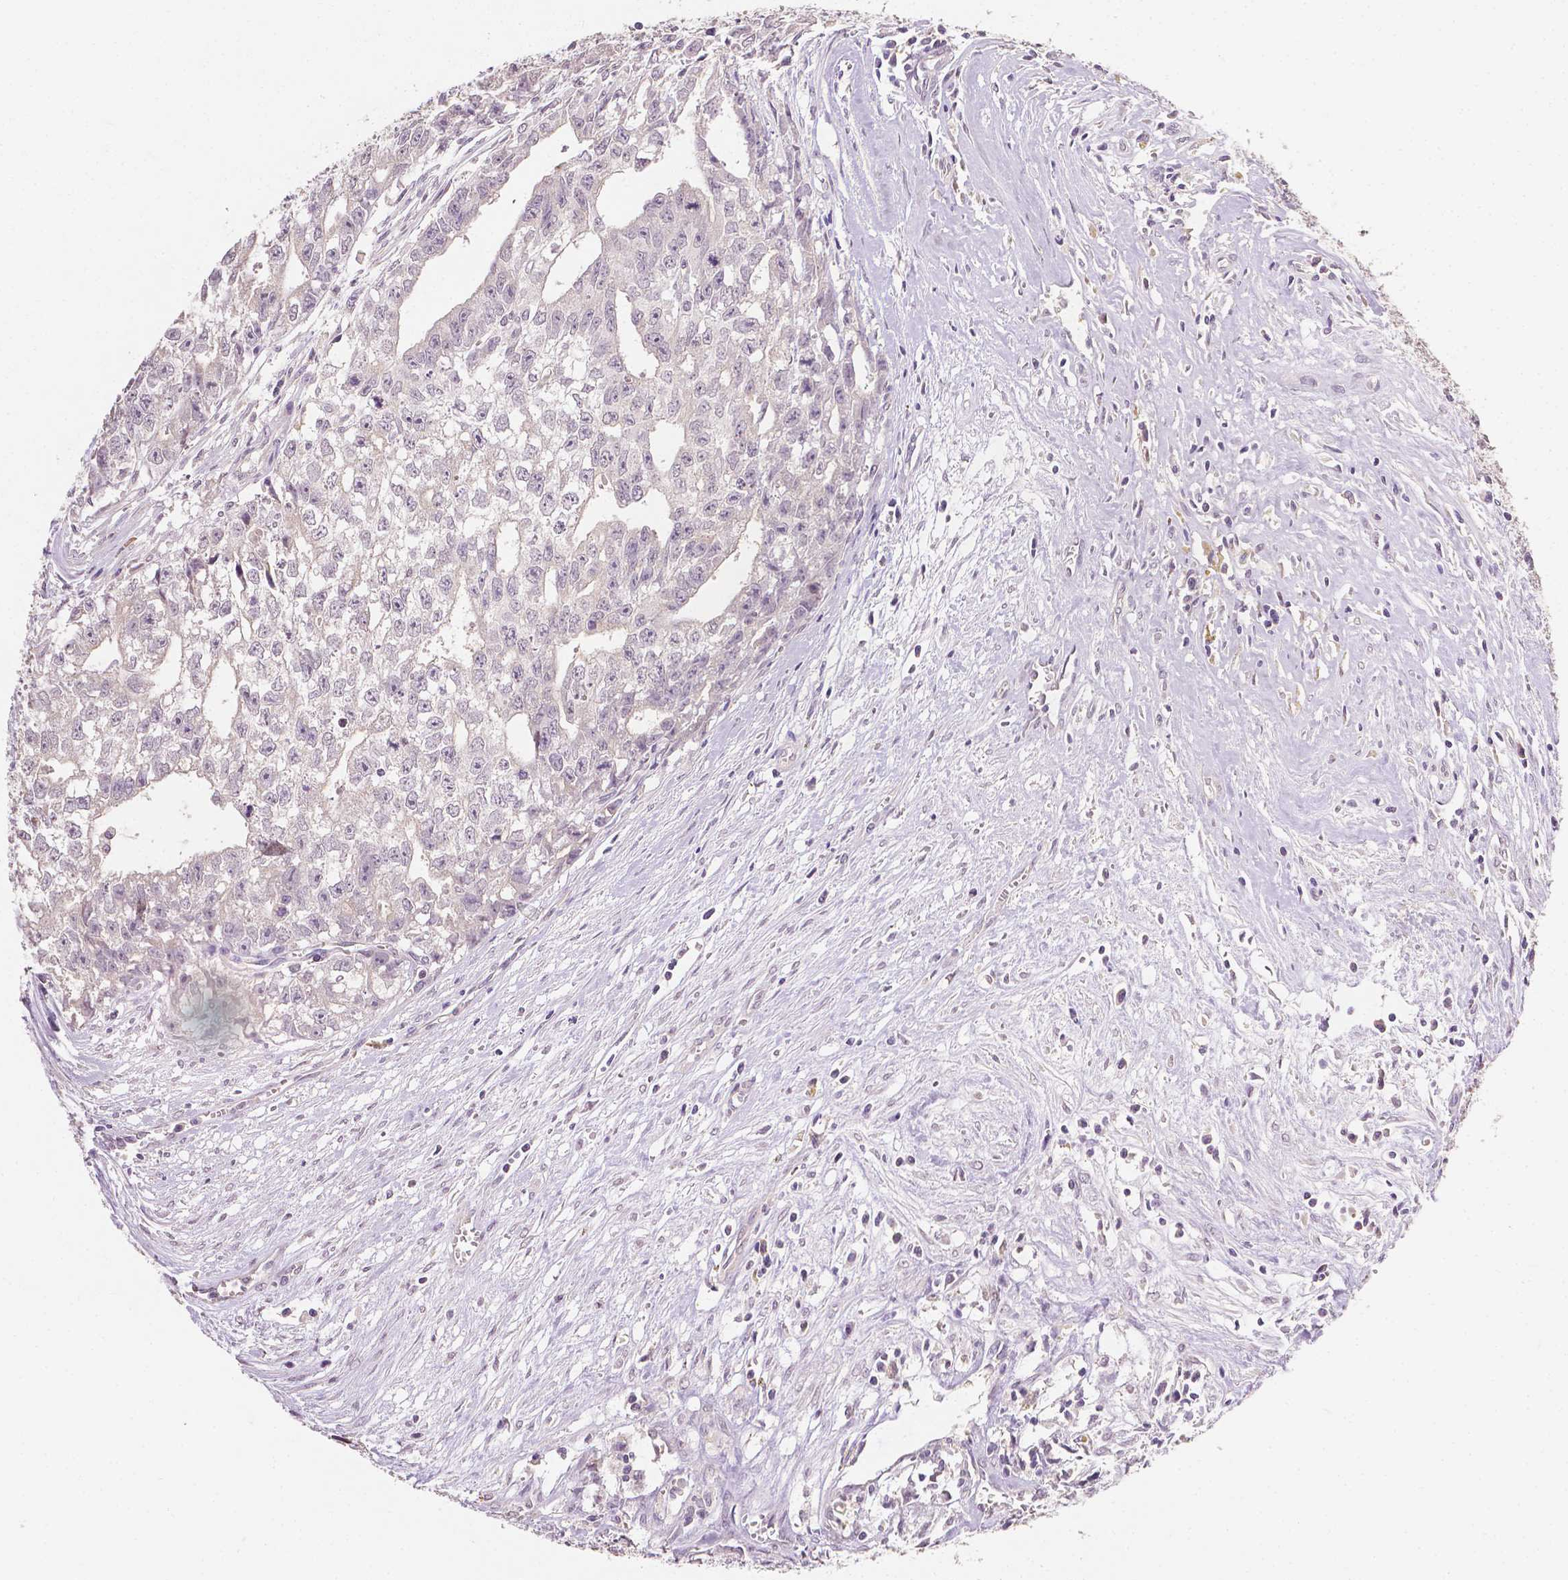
{"staining": {"intensity": "weak", "quantity": "<25%", "location": "cytoplasmic/membranous,nuclear"}, "tissue": "testis cancer", "cell_type": "Tumor cells", "image_type": "cancer", "snomed": [{"axis": "morphology", "description": "Carcinoma, Embryonal, NOS"}, {"axis": "morphology", "description": "Teratoma, malignant, NOS"}, {"axis": "topography", "description": "Testis"}], "caption": "The immunohistochemistry (IHC) micrograph has no significant expression in tumor cells of testis cancer (teratoma (malignant)) tissue.", "gene": "TGM1", "patient": {"sex": "male", "age": 24}}